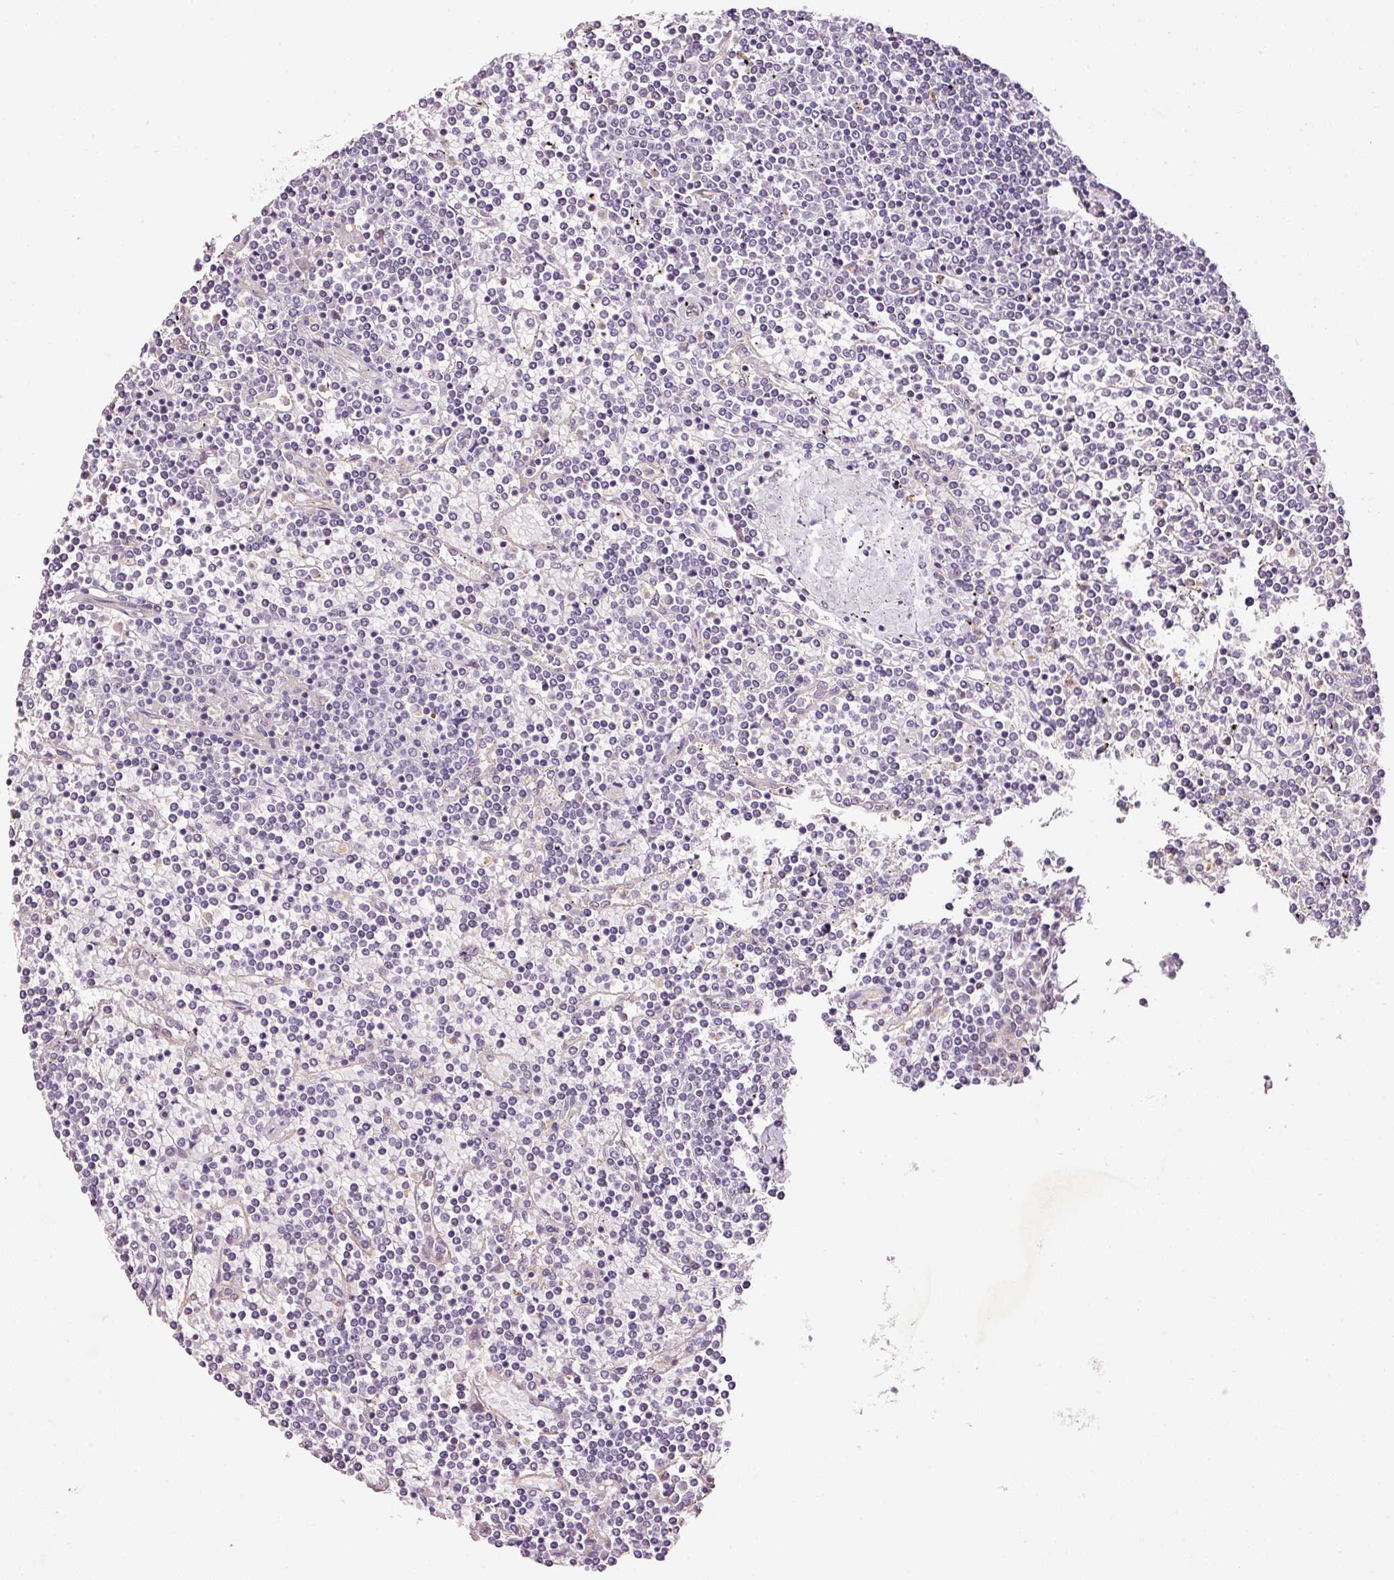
{"staining": {"intensity": "negative", "quantity": "none", "location": "none"}, "tissue": "lymphoma", "cell_type": "Tumor cells", "image_type": "cancer", "snomed": [{"axis": "morphology", "description": "Malignant lymphoma, non-Hodgkin's type, Low grade"}, {"axis": "topography", "description": "Spleen"}], "caption": "Lymphoma stained for a protein using IHC shows no positivity tumor cells.", "gene": "ABCB4", "patient": {"sex": "female", "age": 19}}